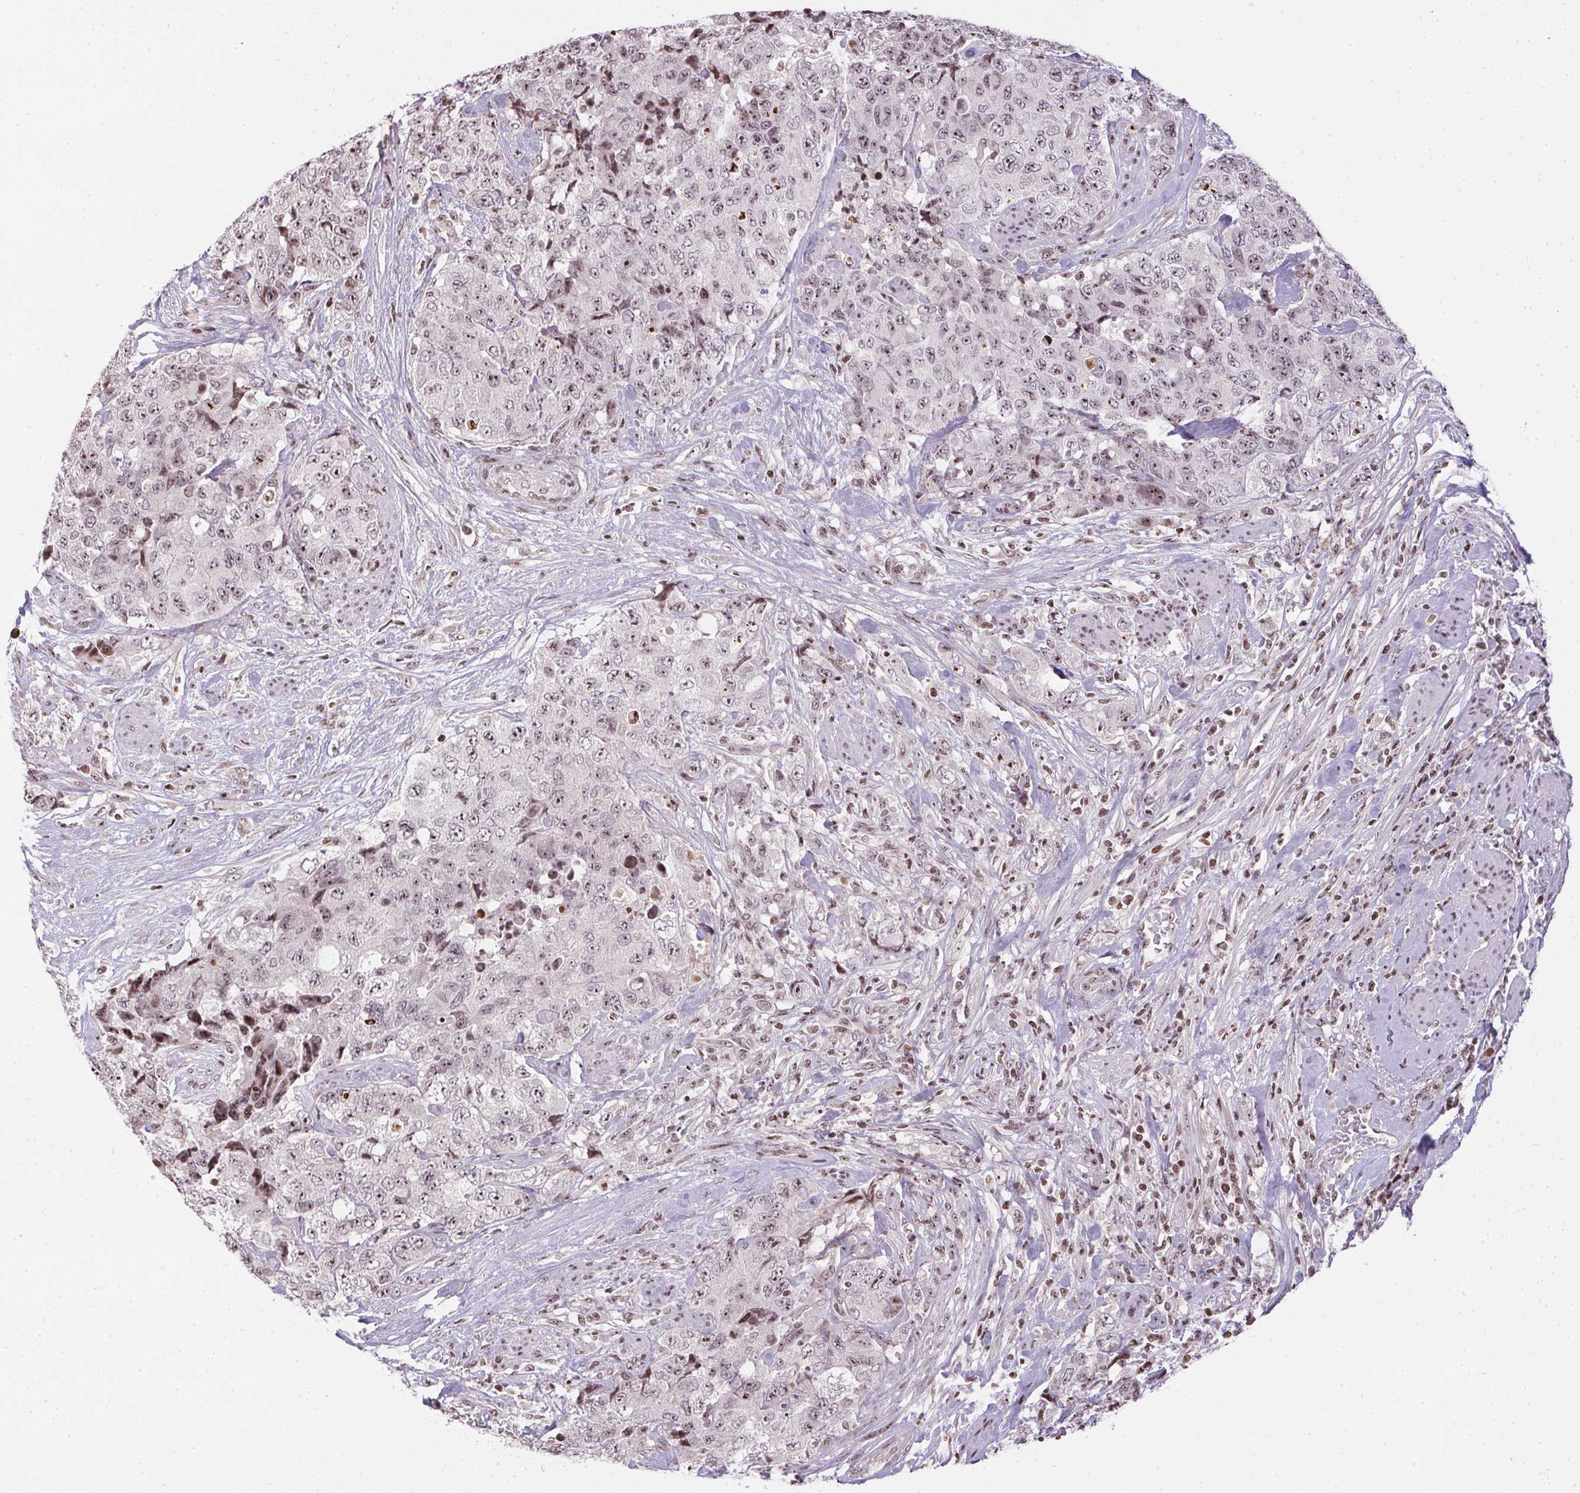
{"staining": {"intensity": "weak", "quantity": "25%-75%", "location": "nuclear"}, "tissue": "urothelial cancer", "cell_type": "Tumor cells", "image_type": "cancer", "snomed": [{"axis": "morphology", "description": "Urothelial carcinoma, High grade"}, {"axis": "topography", "description": "Urinary bladder"}], "caption": "Urothelial cancer tissue reveals weak nuclear positivity in approximately 25%-75% of tumor cells, visualized by immunohistochemistry.", "gene": "RNF181", "patient": {"sex": "female", "age": 78}}